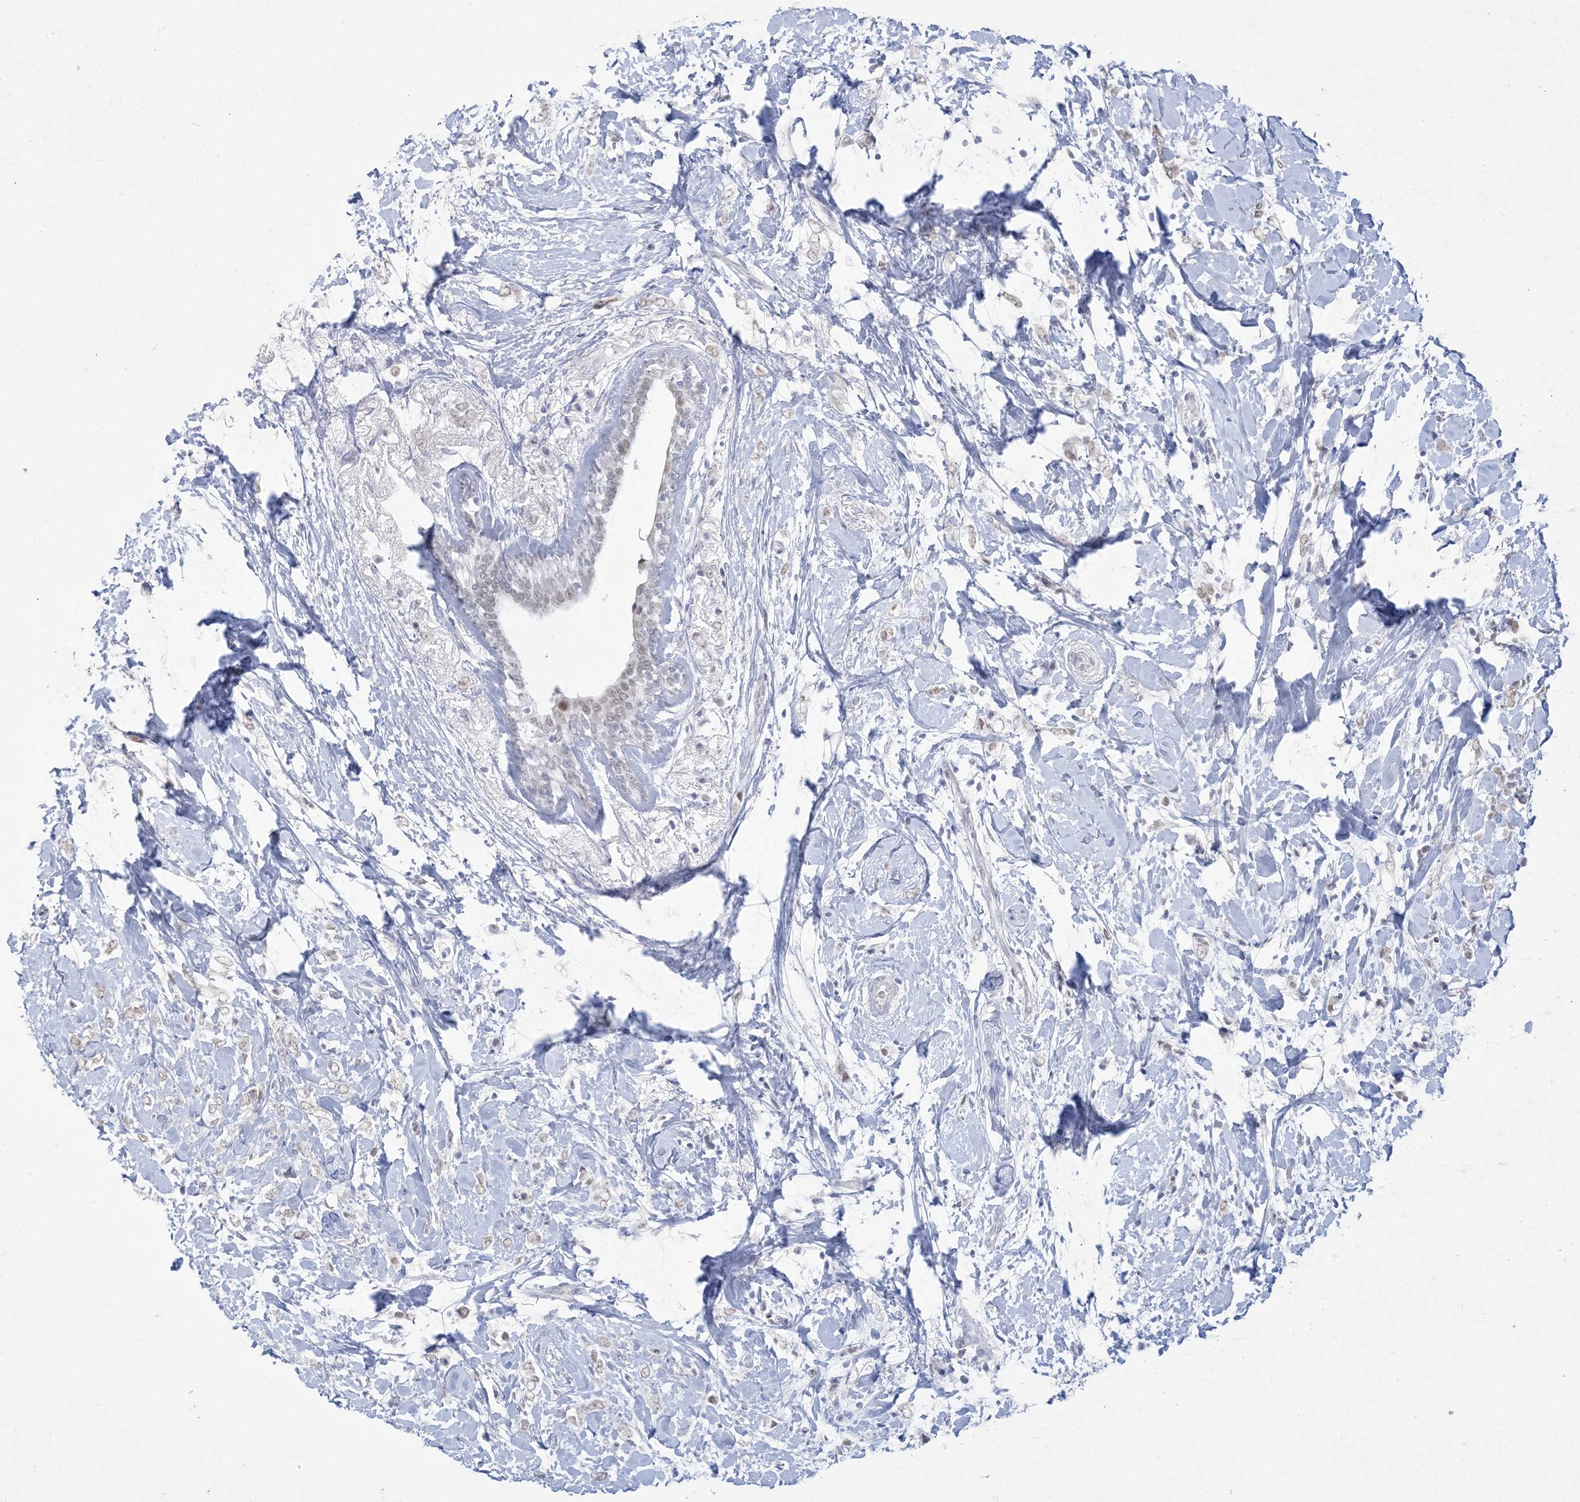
{"staining": {"intensity": "weak", "quantity": "<25%", "location": "nuclear"}, "tissue": "breast cancer", "cell_type": "Tumor cells", "image_type": "cancer", "snomed": [{"axis": "morphology", "description": "Normal tissue, NOS"}, {"axis": "morphology", "description": "Lobular carcinoma"}, {"axis": "topography", "description": "Breast"}], "caption": "There is no significant expression in tumor cells of lobular carcinoma (breast). (DAB (3,3'-diaminobenzidine) immunohistochemistry (IHC) with hematoxylin counter stain).", "gene": "HOMEZ", "patient": {"sex": "female", "age": 47}}